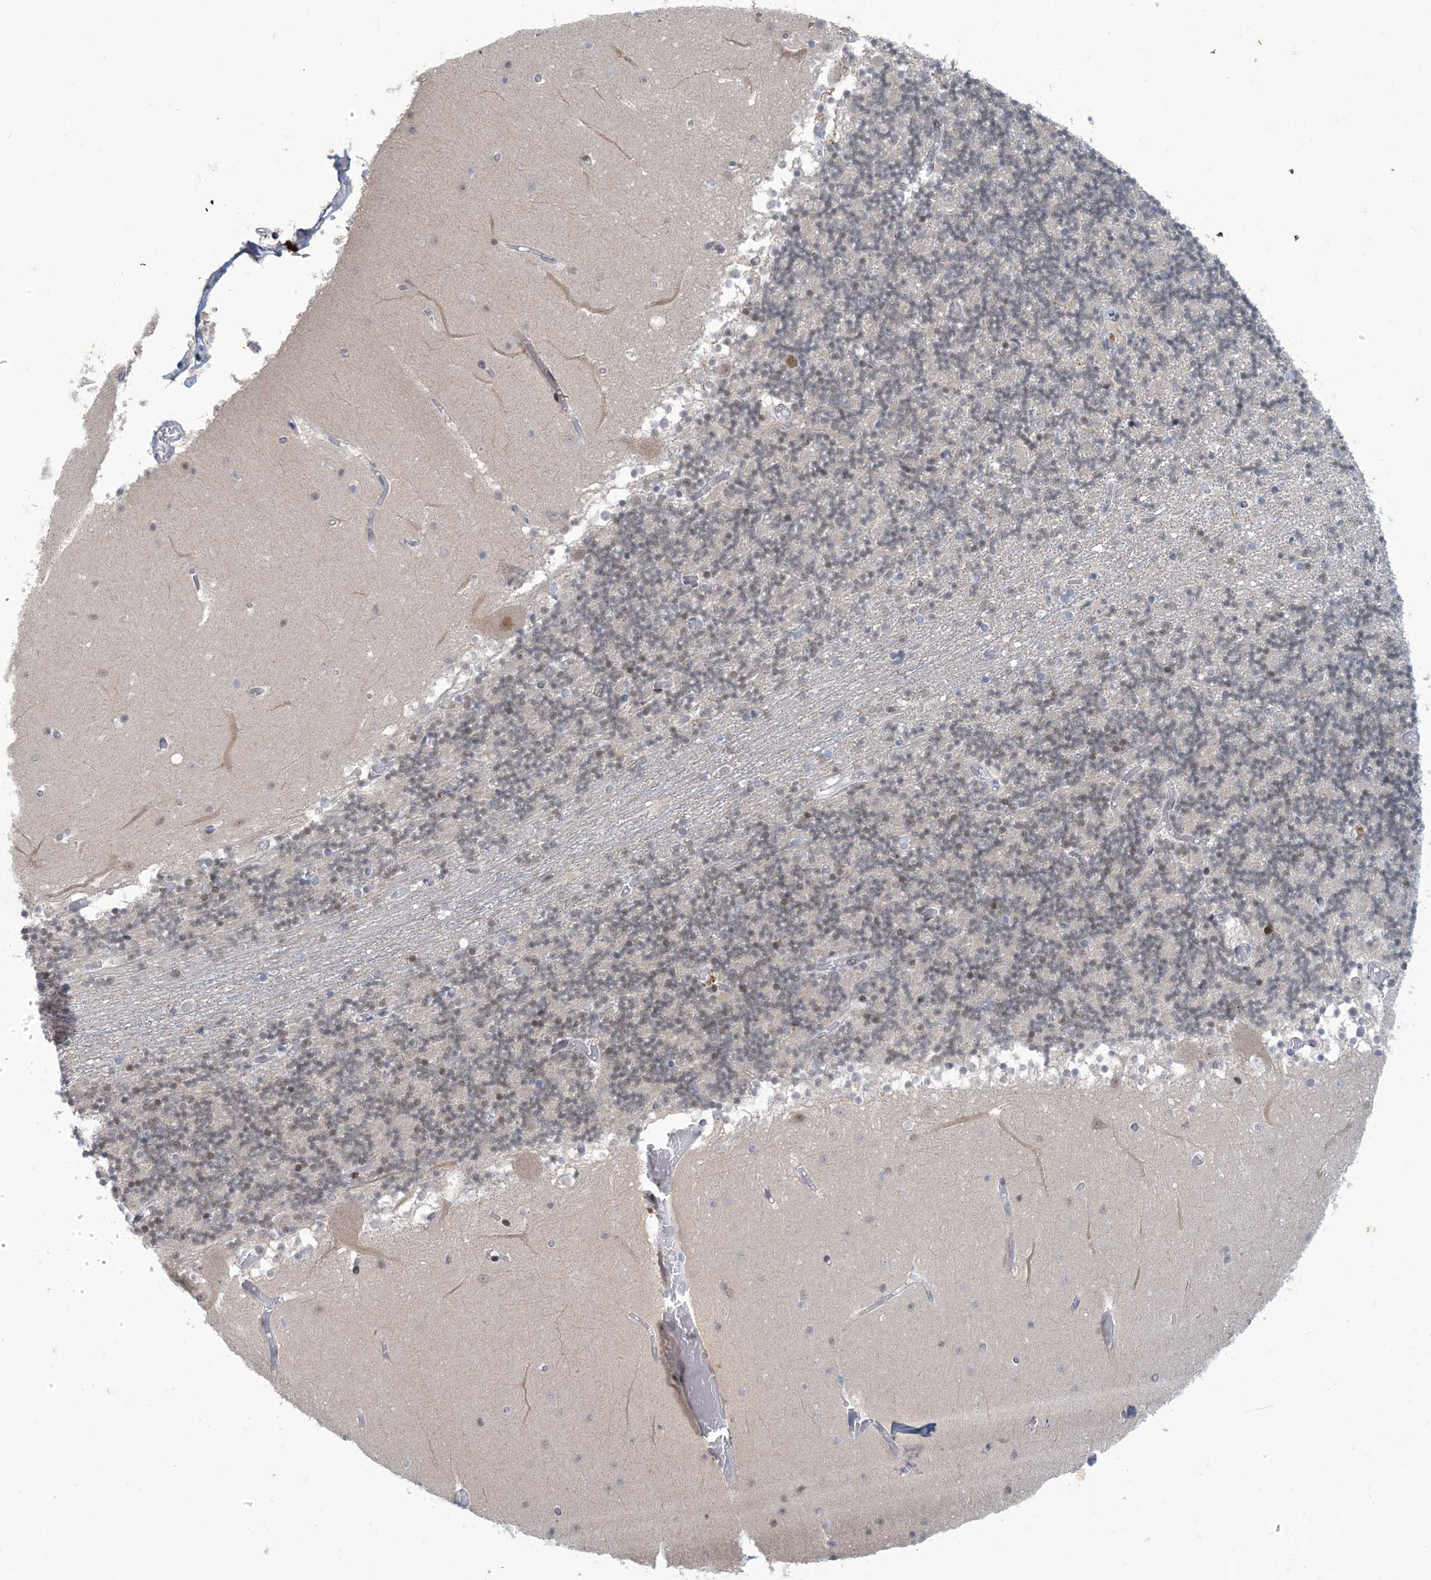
{"staining": {"intensity": "weak", "quantity": "25%-75%", "location": "nuclear"}, "tissue": "cerebellum", "cell_type": "Cells in granular layer", "image_type": "normal", "snomed": [{"axis": "morphology", "description": "Normal tissue, NOS"}, {"axis": "topography", "description": "Cerebellum"}], "caption": "IHC image of unremarkable cerebellum: cerebellum stained using immunohistochemistry demonstrates low levels of weak protein expression localized specifically in the nuclear of cells in granular layer, appearing as a nuclear brown color.", "gene": "ZNF674", "patient": {"sex": "female", "age": 28}}